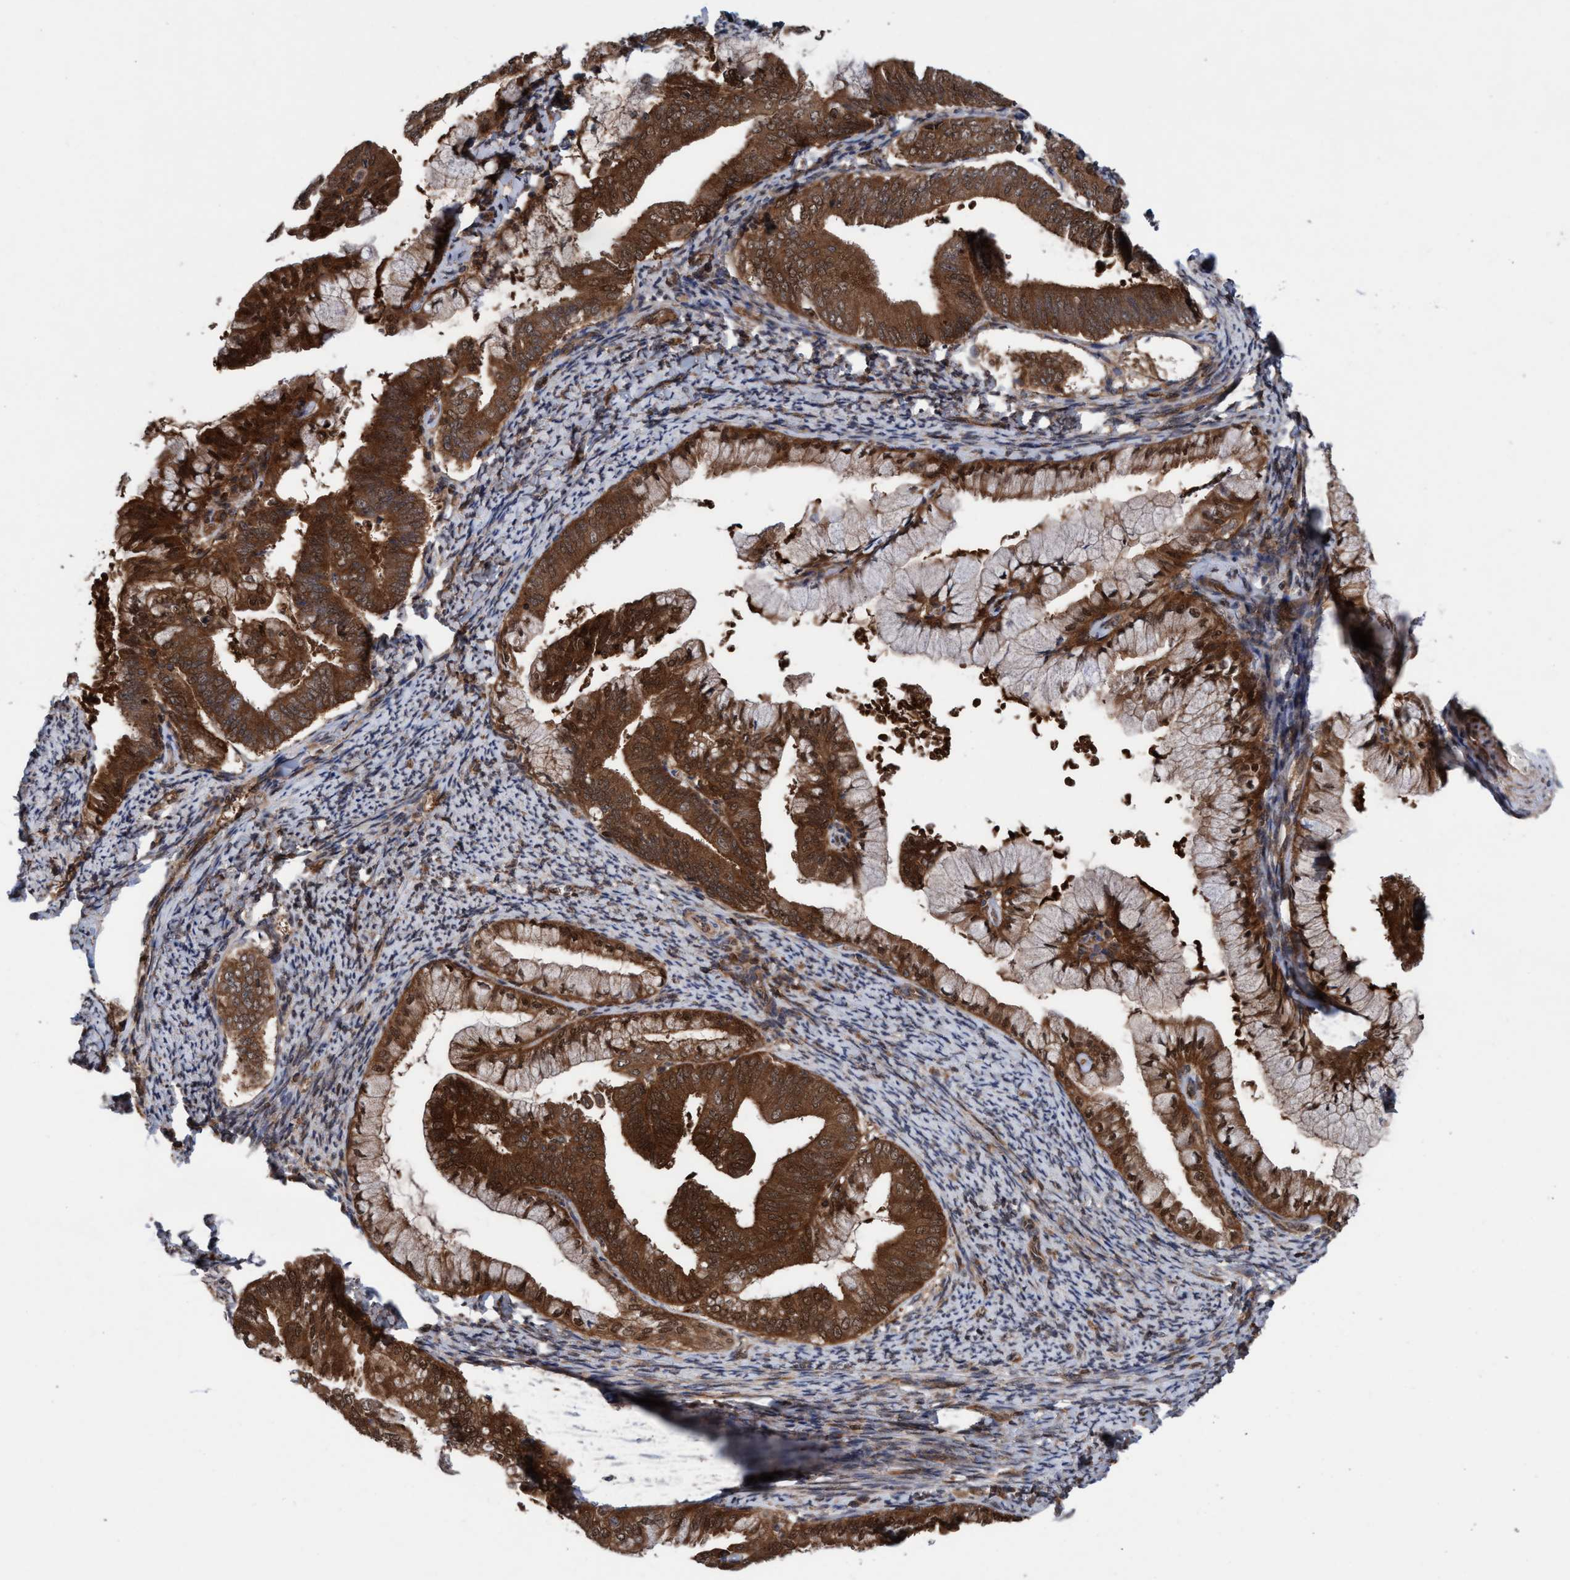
{"staining": {"intensity": "strong", "quantity": ">75%", "location": "cytoplasmic/membranous,nuclear"}, "tissue": "endometrial cancer", "cell_type": "Tumor cells", "image_type": "cancer", "snomed": [{"axis": "morphology", "description": "Adenocarcinoma, NOS"}, {"axis": "topography", "description": "Endometrium"}], "caption": "This is a photomicrograph of immunohistochemistry (IHC) staining of endometrial cancer (adenocarcinoma), which shows strong expression in the cytoplasmic/membranous and nuclear of tumor cells.", "gene": "GLOD4", "patient": {"sex": "female", "age": 63}}